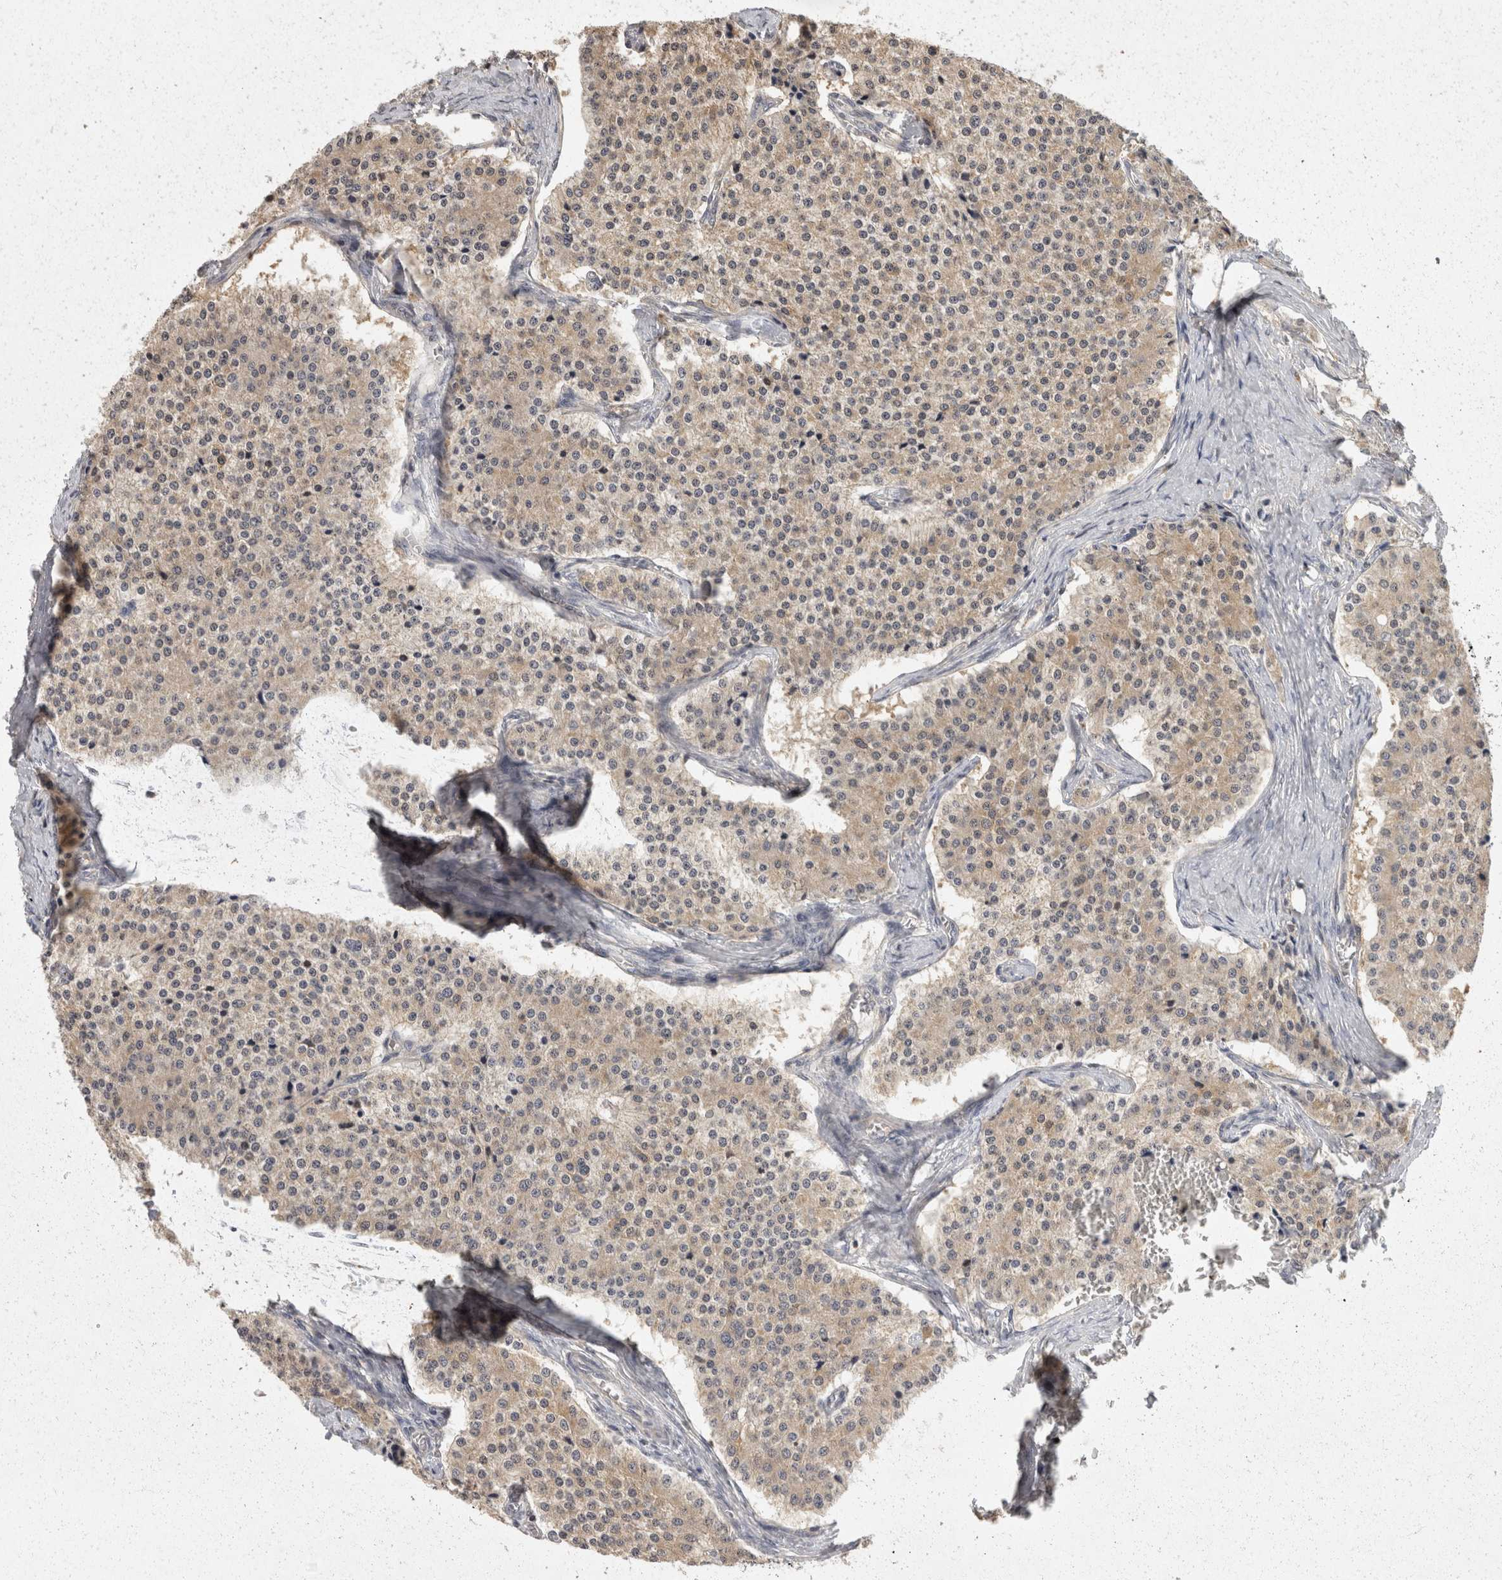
{"staining": {"intensity": "weak", "quantity": ">75%", "location": "cytoplasmic/membranous"}, "tissue": "carcinoid", "cell_type": "Tumor cells", "image_type": "cancer", "snomed": [{"axis": "morphology", "description": "Carcinoid, malignant, NOS"}, {"axis": "topography", "description": "Colon"}], "caption": "Carcinoid stained for a protein (brown) demonstrates weak cytoplasmic/membranous positive positivity in about >75% of tumor cells.", "gene": "ACAT2", "patient": {"sex": "female", "age": 52}}